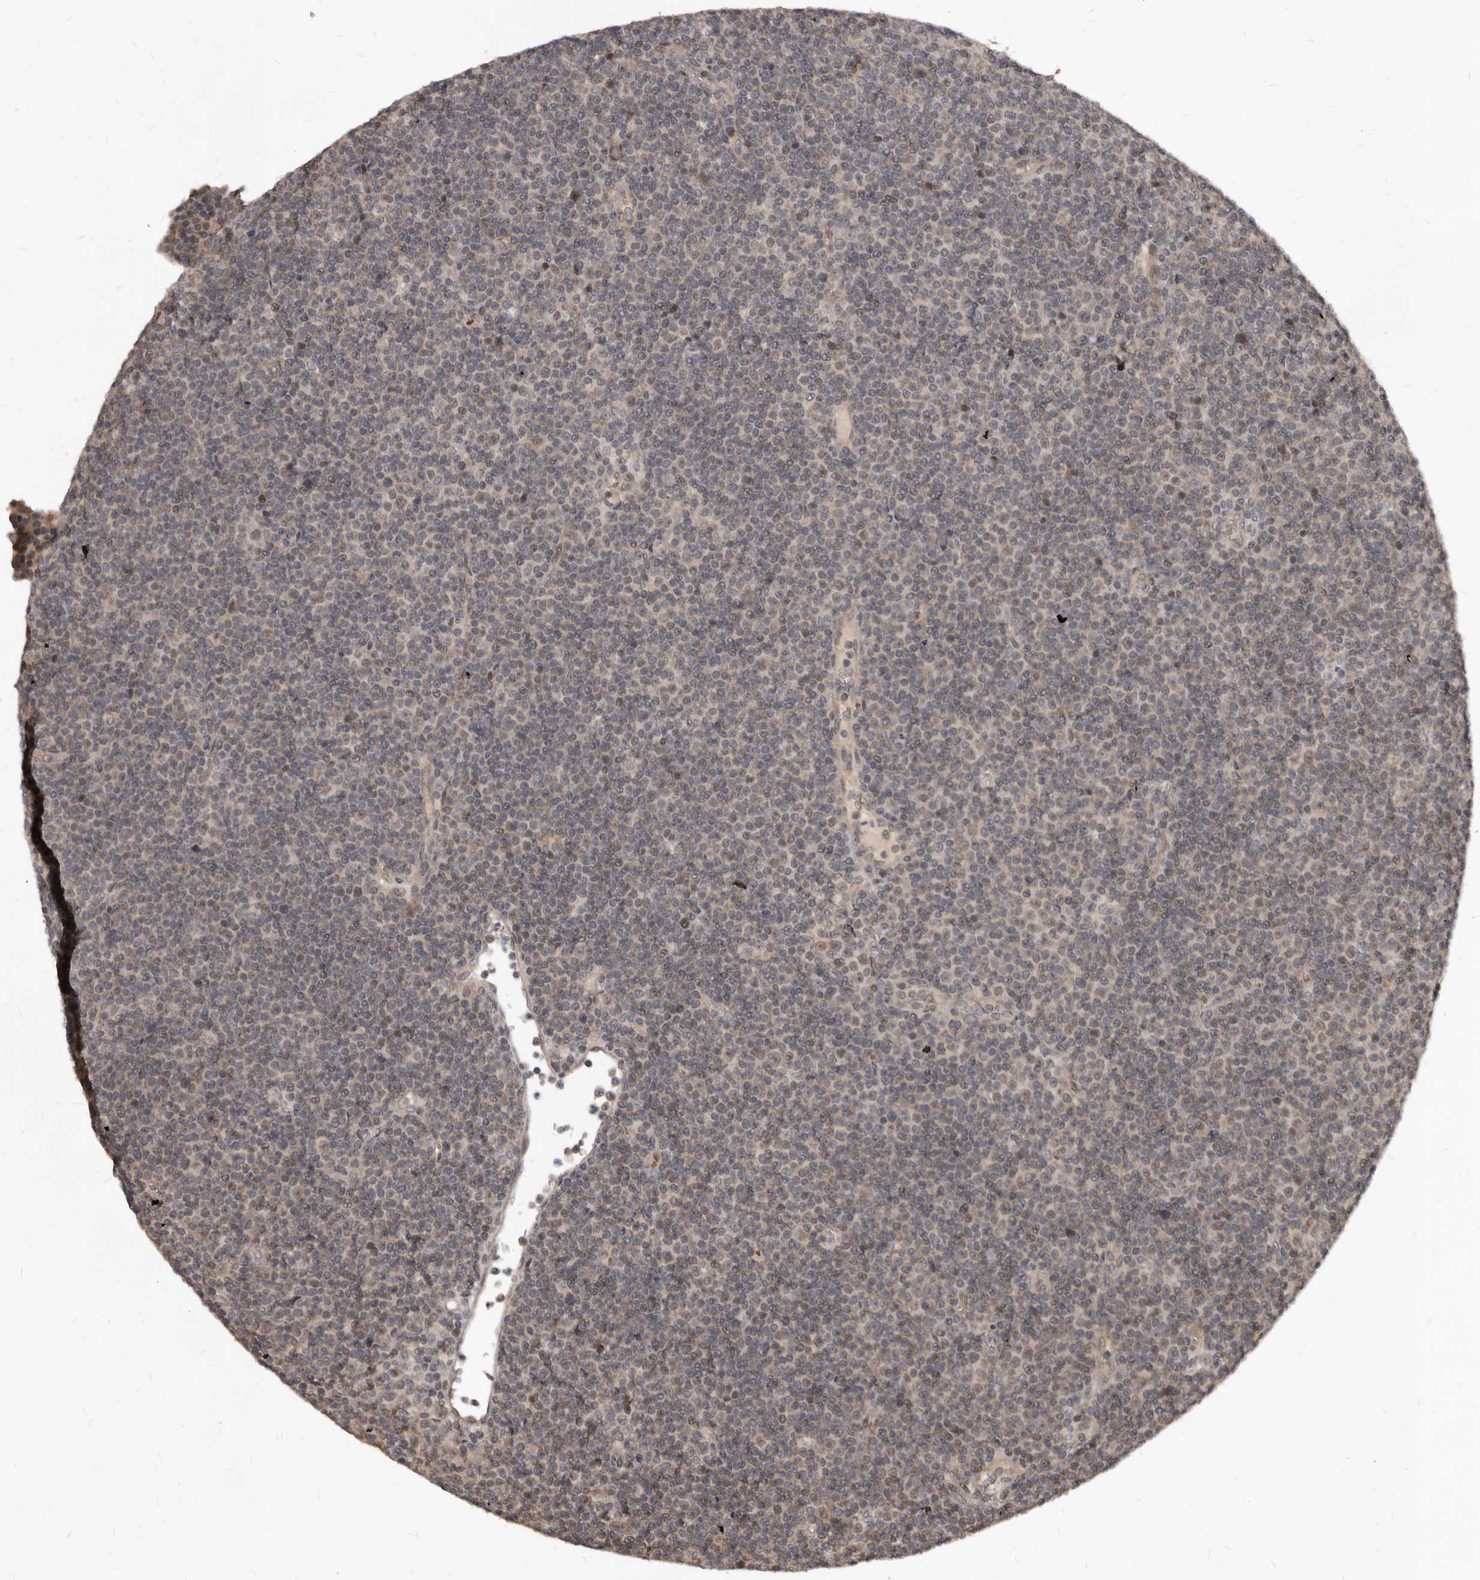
{"staining": {"intensity": "weak", "quantity": "25%-75%", "location": "nuclear"}, "tissue": "lymphoma", "cell_type": "Tumor cells", "image_type": "cancer", "snomed": [{"axis": "morphology", "description": "Malignant lymphoma, non-Hodgkin's type, Low grade"}, {"axis": "topography", "description": "Lymph node"}], "caption": "The image displays staining of lymphoma, revealing weak nuclear protein expression (brown color) within tumor cells. (DAB = brown stain, brightfield microscopy at high magnification).", "gene": "GABPB2", "patient": {"sex": "female", "age": 67}}